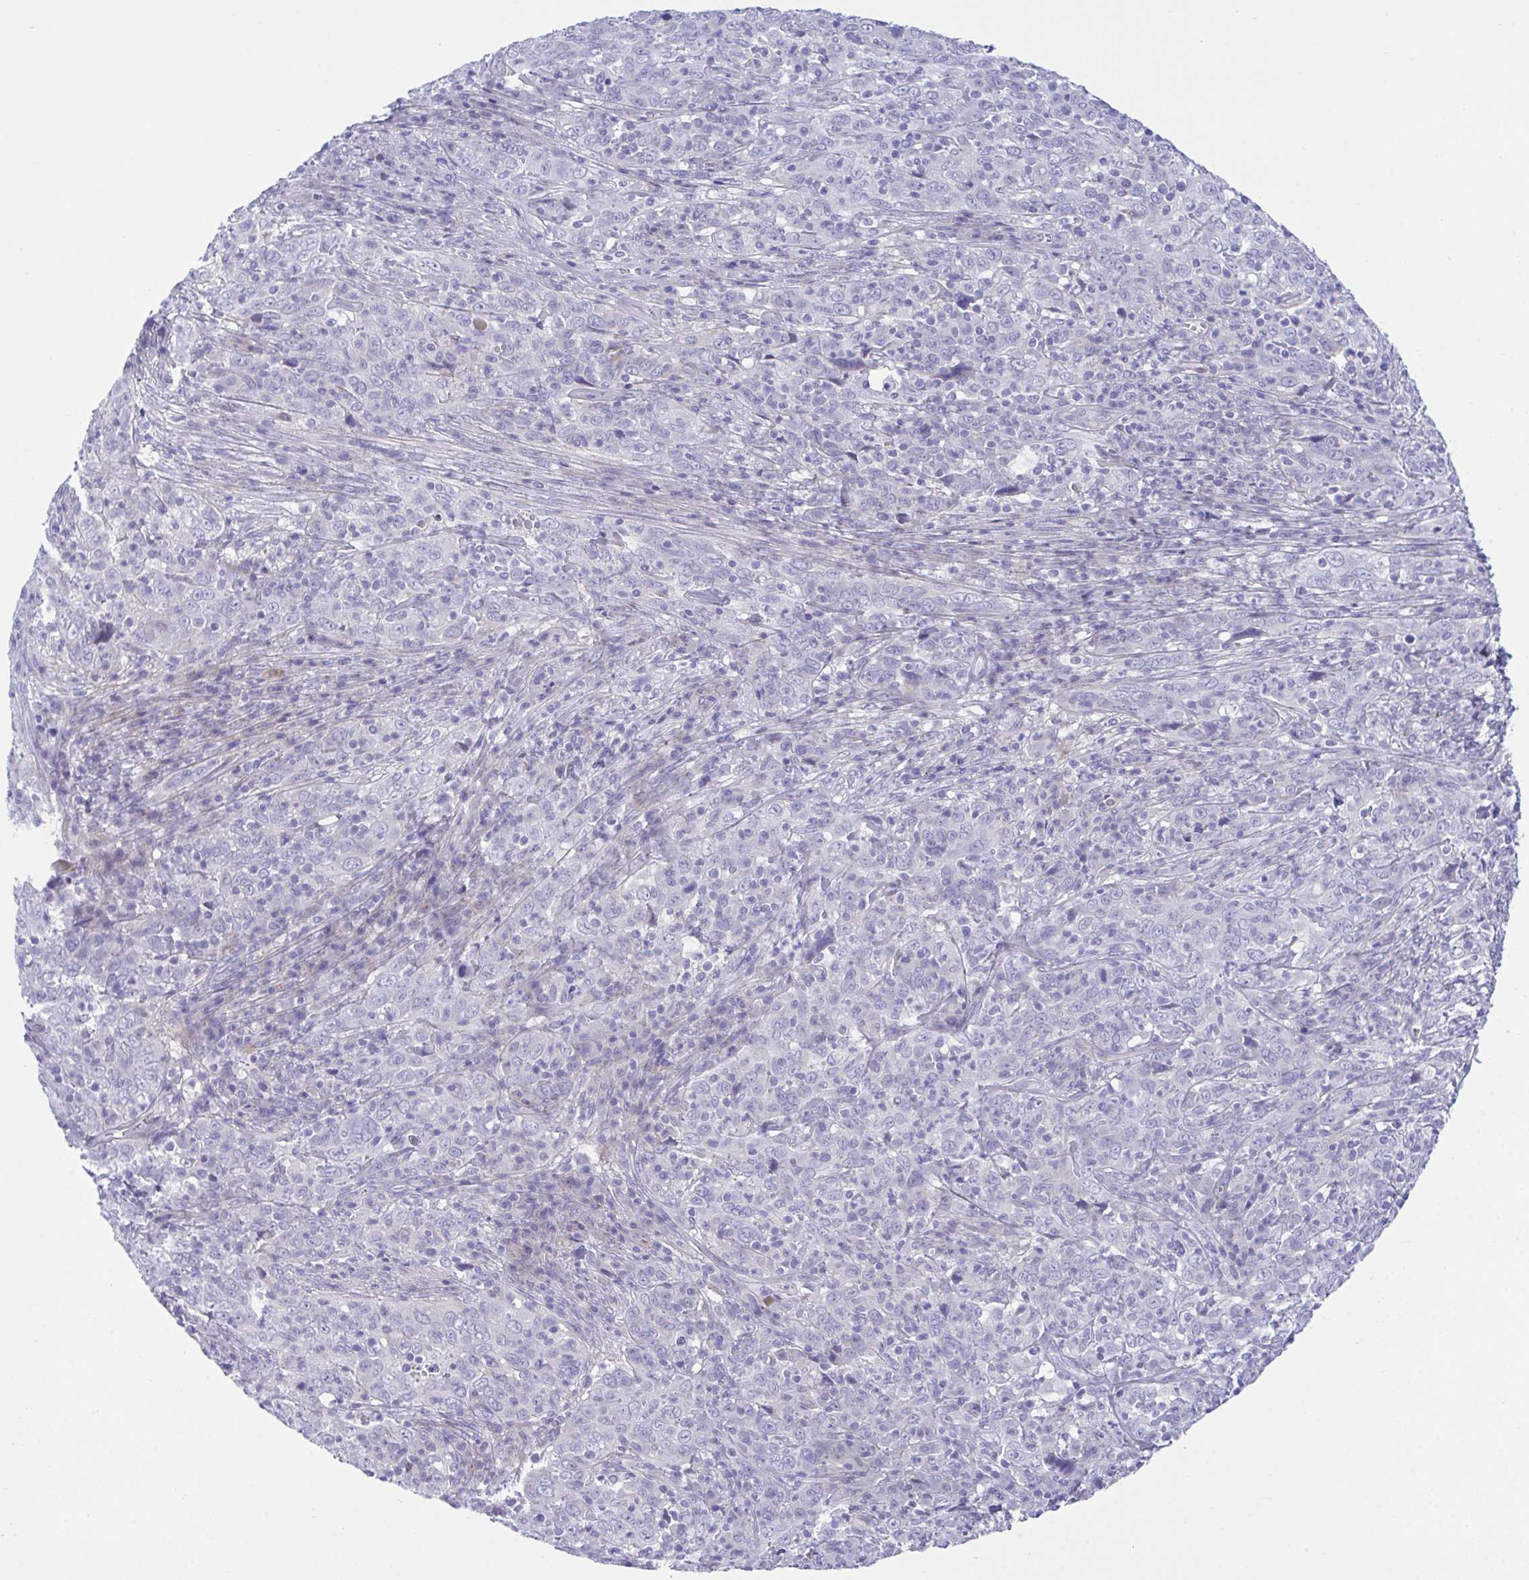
{"staining": {"intensity": "negative", "quantity": "none", "location": "none"}, "tissue": "cervical cancer", "cell_type": "Tumor cells", "image_type": "cancer", "snomed": [{"axis": "morphology", "description": "Squamous cell carcinoma, NOS"}, {"axis": "topography", "description": "Cervix"}], "caption": "An immunohistochemistry (IHC) histopathology image of cervical squamous cell carcinoma is shown. There is no staining in tumor cells of cervical squamous cell carcinoma.", "gene": "MED9", "patient": {"sex": "female", "age": 46}}